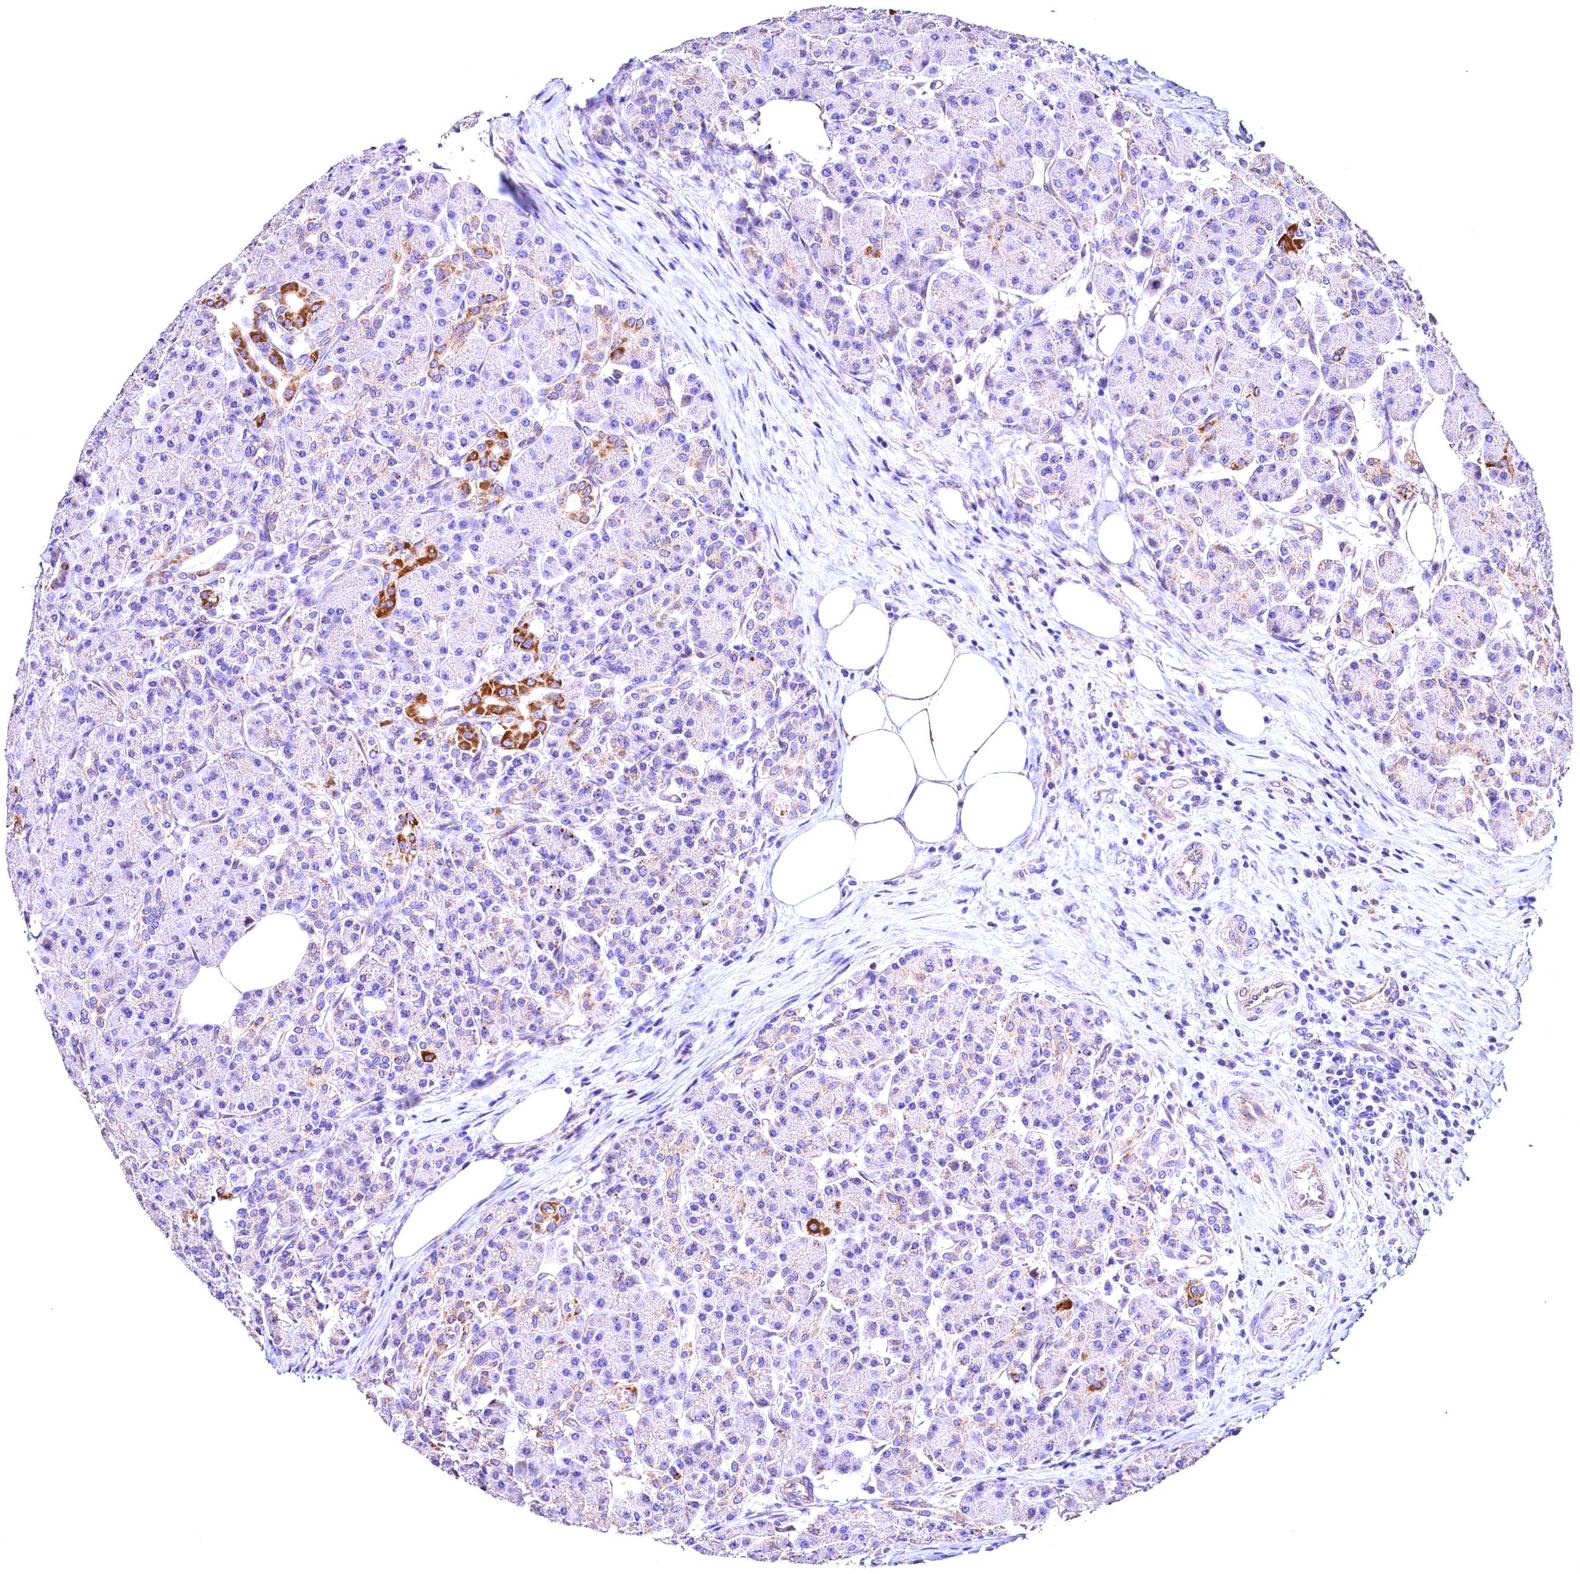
{"staining": {"intensity": "strong", "quantity": "<25%", "location": "cytoplasmic/membranous"}, "tissue": "pancreas", "cell_type": "Exocrine glandular cells", "image_type": "normal", "snomed": [{"axis": "morphology", "description": "Normal tissue, NOS"}, {"axis": "topography", "description": "Pancreas"}], "caption": "An immunohistochemistry micrograph of unremarkable tissue is shown. Protein staining in brown highlights strong cytoplasmic/membranous positivity in pancreas within exocrine glandular cells. (Stains: DAB in brown, nuclei in blue, Microscopy: brightfield microscopy at high magnification).", "gene": "ACAA2", "patient": {"sex": "male", "age": 63}}